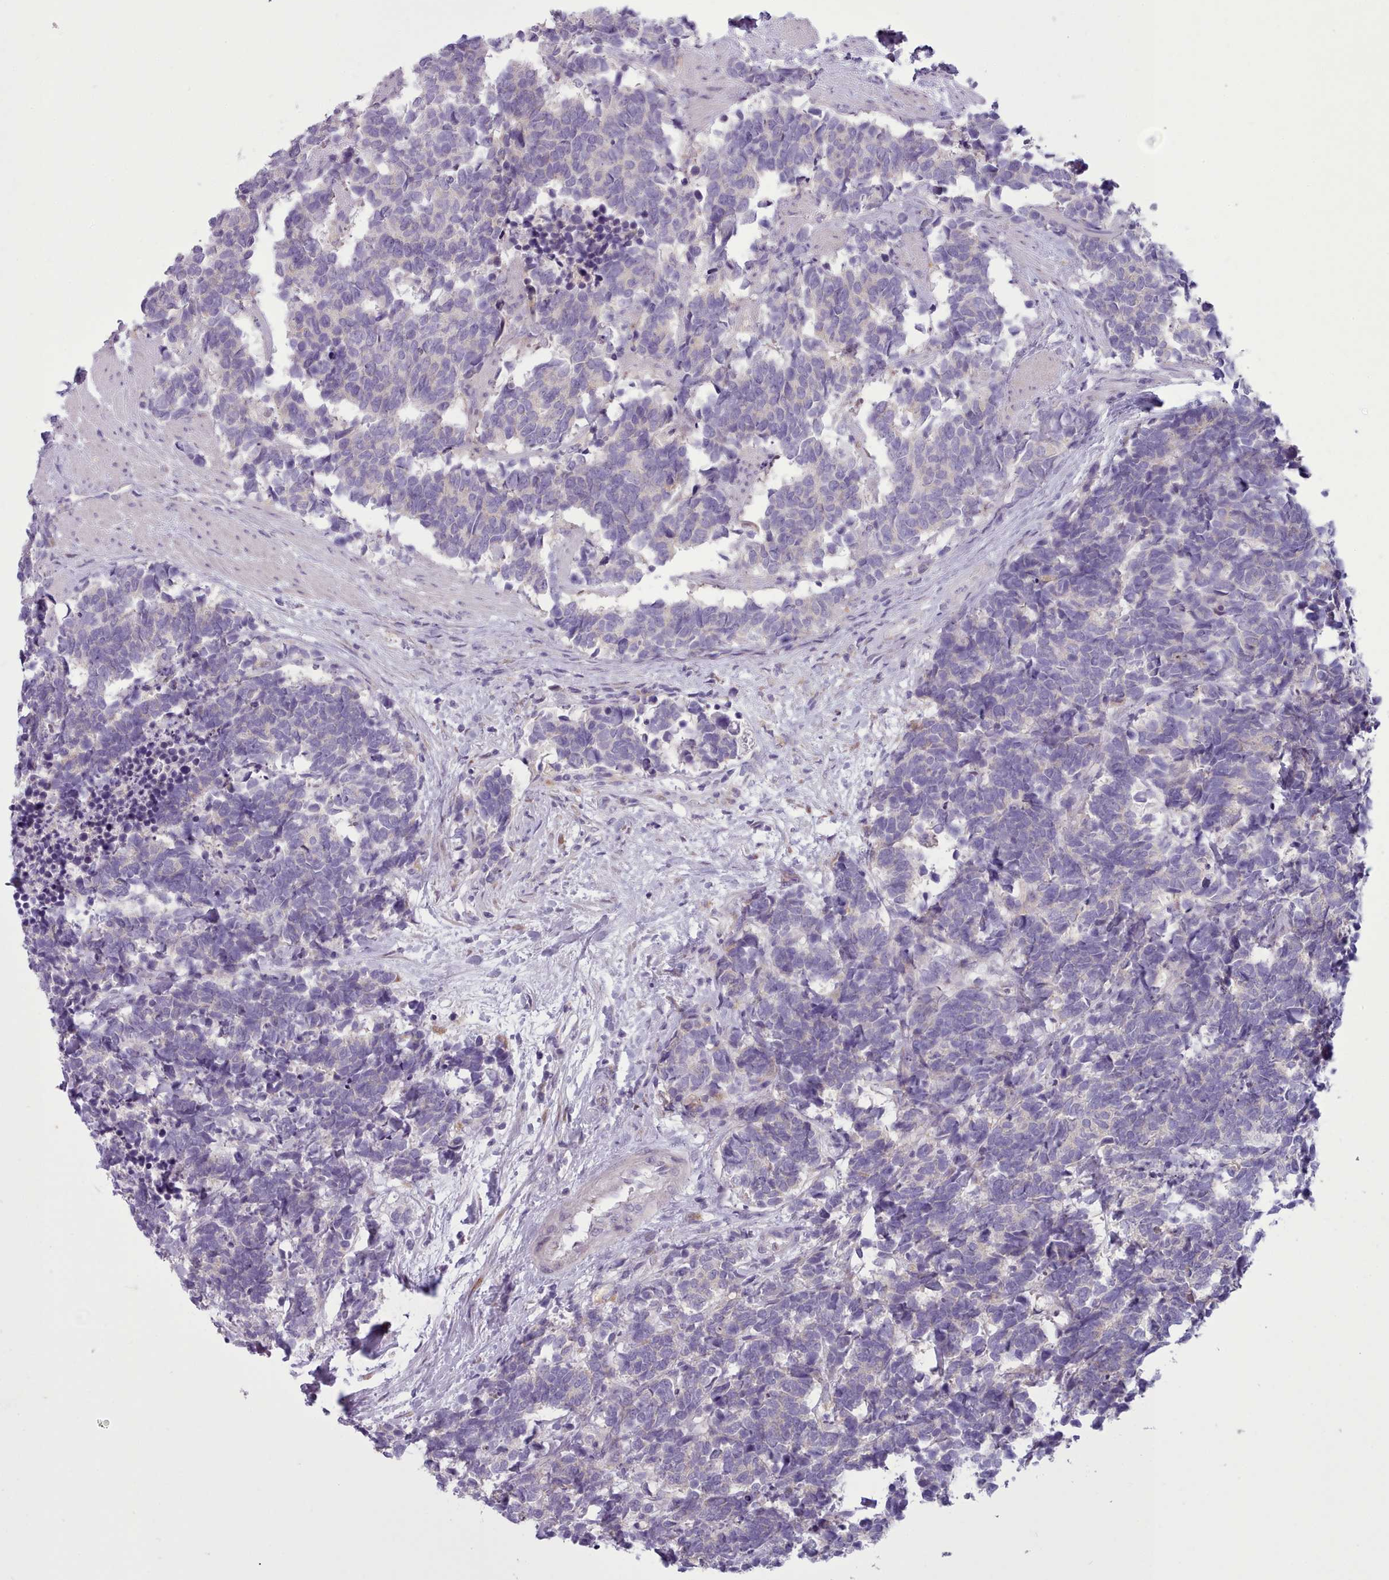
{"staining": {"intensity": "negative", "quantity": "none", "location": "none"}, "tissue": "carcinoid", "cell_type": "Tumor cells", "image_type": "cancer", "snomed": [{"axis": "morphology", "description": "Carcinoma, NOS"}, {"axis": "morphology", "description": "Carcinoid, malignant, NOS"}, {"axis": "topography", "description": "Prostate"}], "caption": "DAB immunohistochemical staining of human malignant carcinoid exhibits no significant expression in tumor cells.", "gene": "MYRFL", "patient": {"sex": "male", "age": 57}}